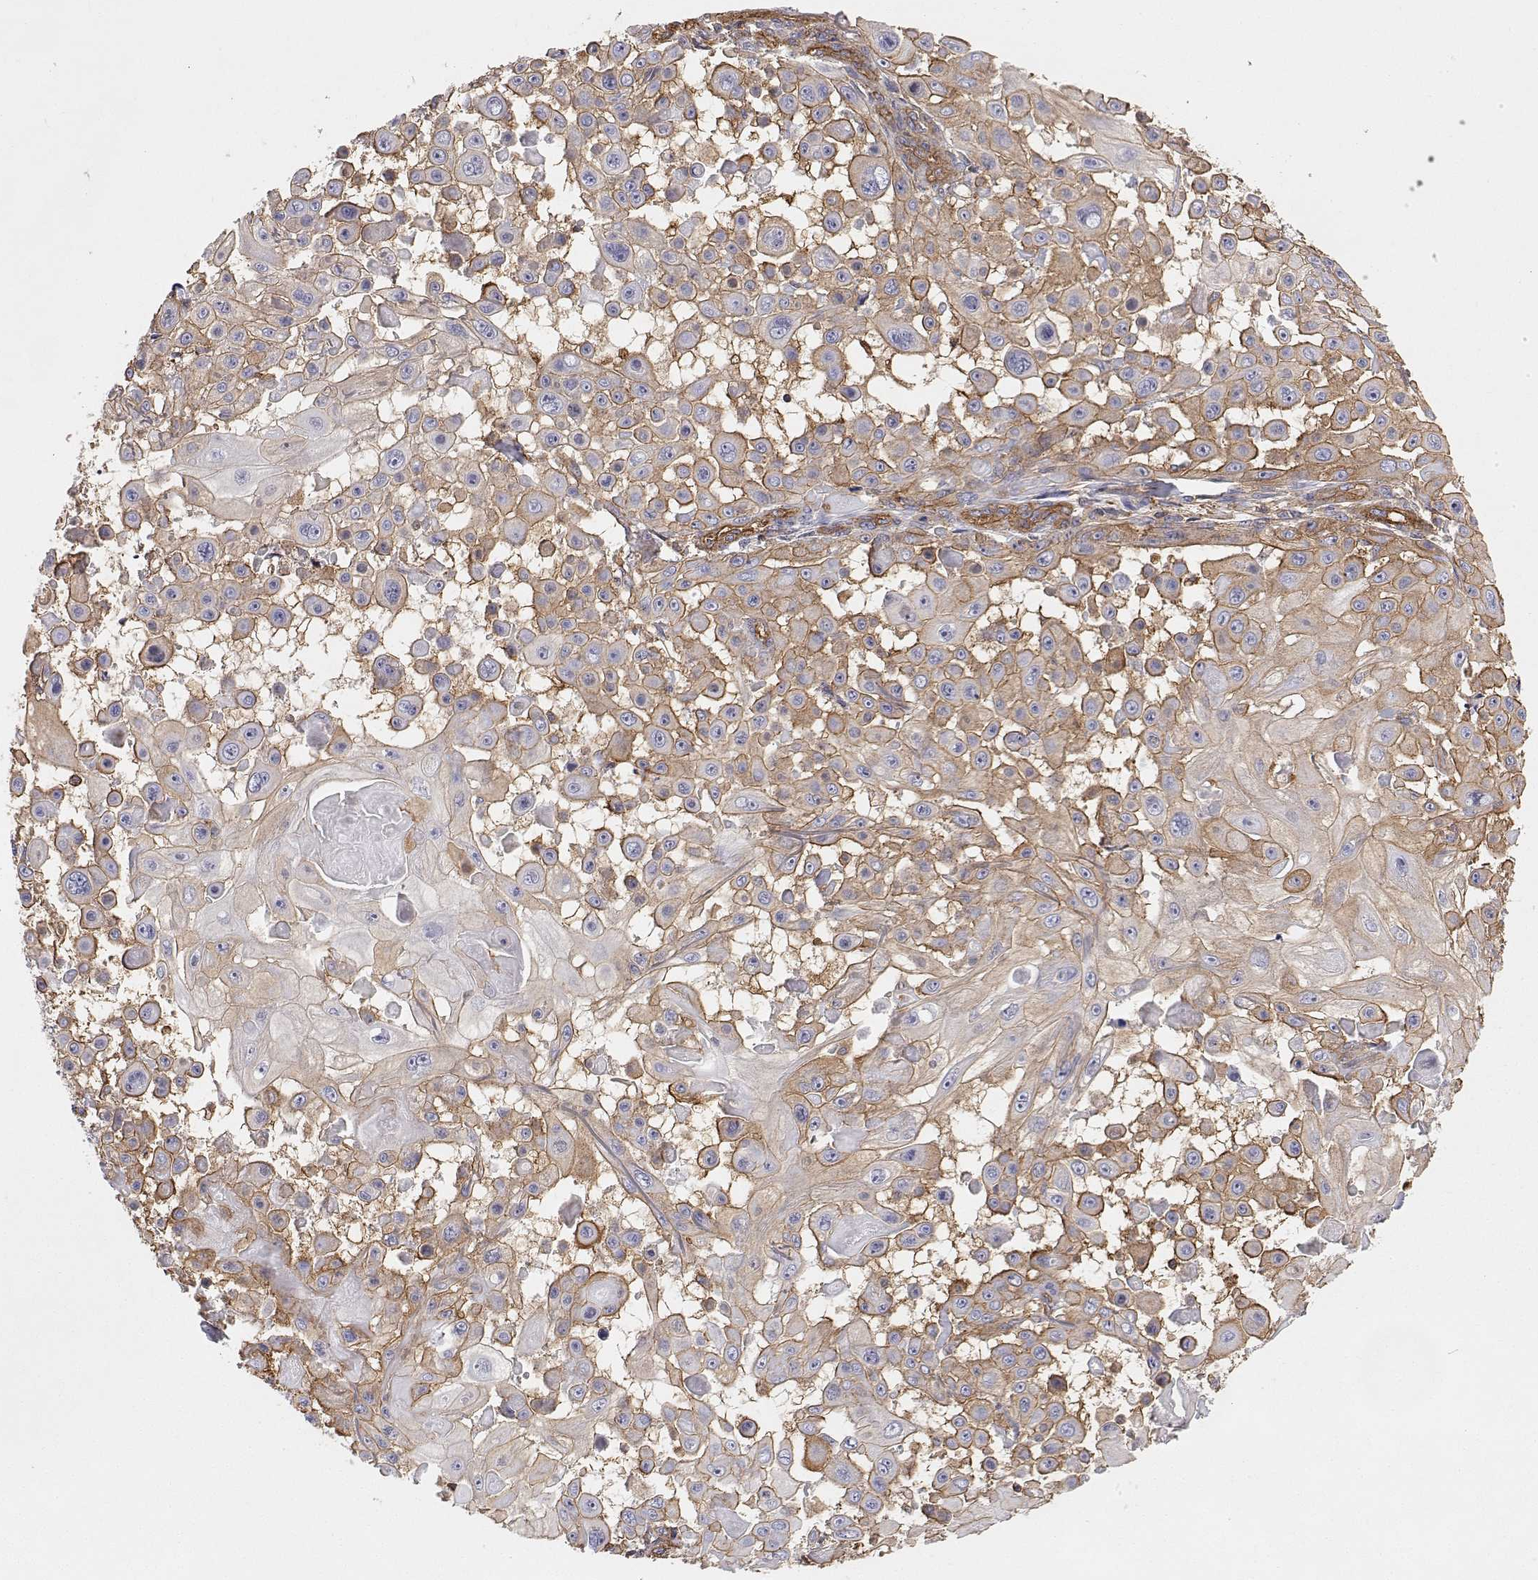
{"staining": {"intensity": "moderate", "quantity": "25%-75%", "location": "cytoplasmic/membranous"}, "tissue": "skin cancer", "cell_type": "Tumor cells", "image_type": "cancer", "snomed": [{"axis": "morphology", "description": "Squamous cell carcinoma, NOS"}, {"axis": "topography", "description": "Skin"}], "caption": "This micrograph reveals IHC staining of human skin cancer, with medium moderate cytoplasmic/membranous positivity in about 25%-75% of tumor cells.", "gene": "MYH9", "patient": {"sex": "male", "age": 91}}